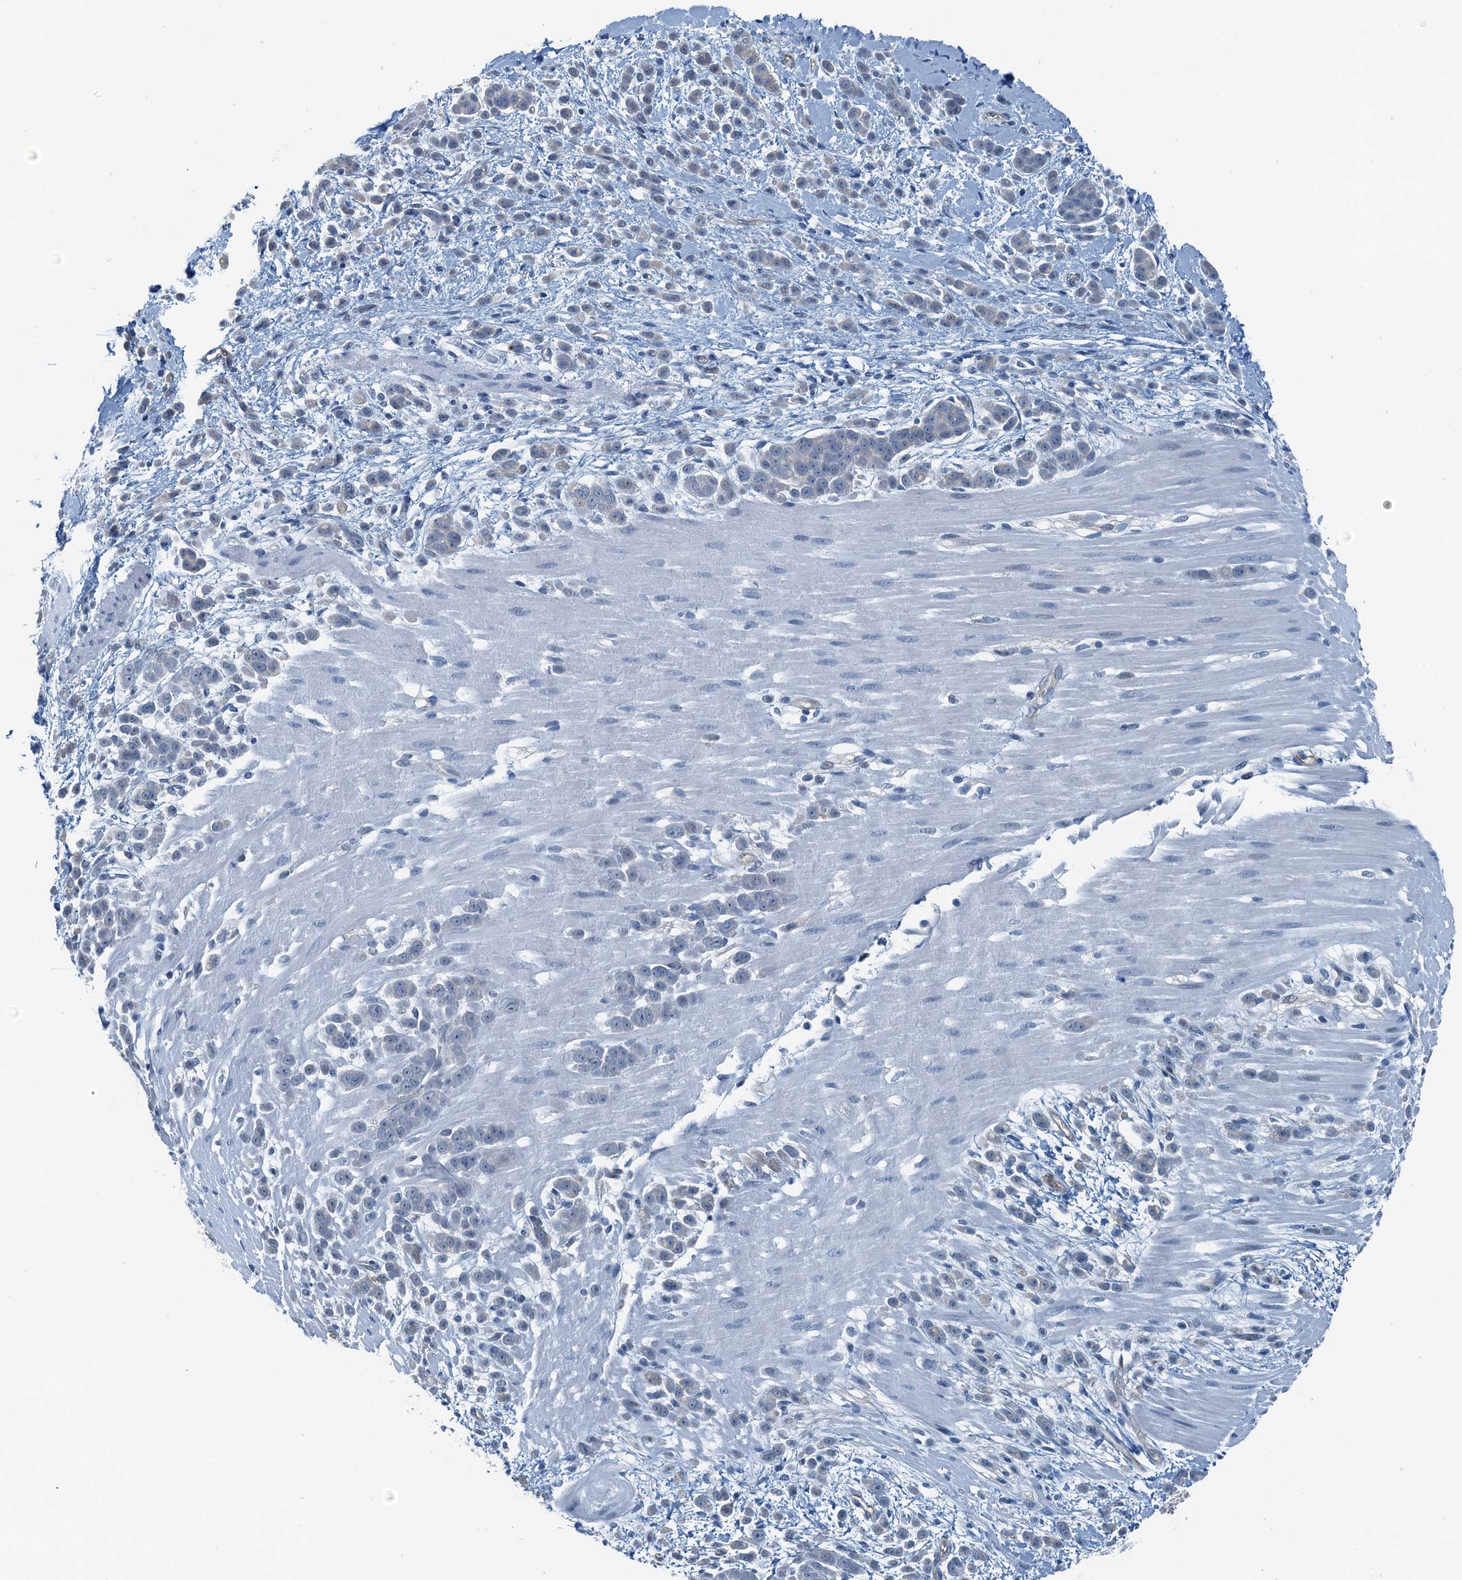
{"staining": {"intensity": "negative", "quantity": "none", "location": "none"}, "tissue": "pancreatic cancer", "cell_type": "Tumor cells", "image_type": "cancer", "snomed": [{"axis": "morphology", "description": "Normal tissue, NOS"}, {"axis": "morphology", "description": "Adenocarcinoma, NOS"}, {"axis": "topography", "description": "Pancreas"}], "caption": "The image reveals no significant positivity in tumor cells of pancreatic cancer (adenocarcinoma).", "gene": "GFOD2", "patient": {"sex": "female", "age": 64}}